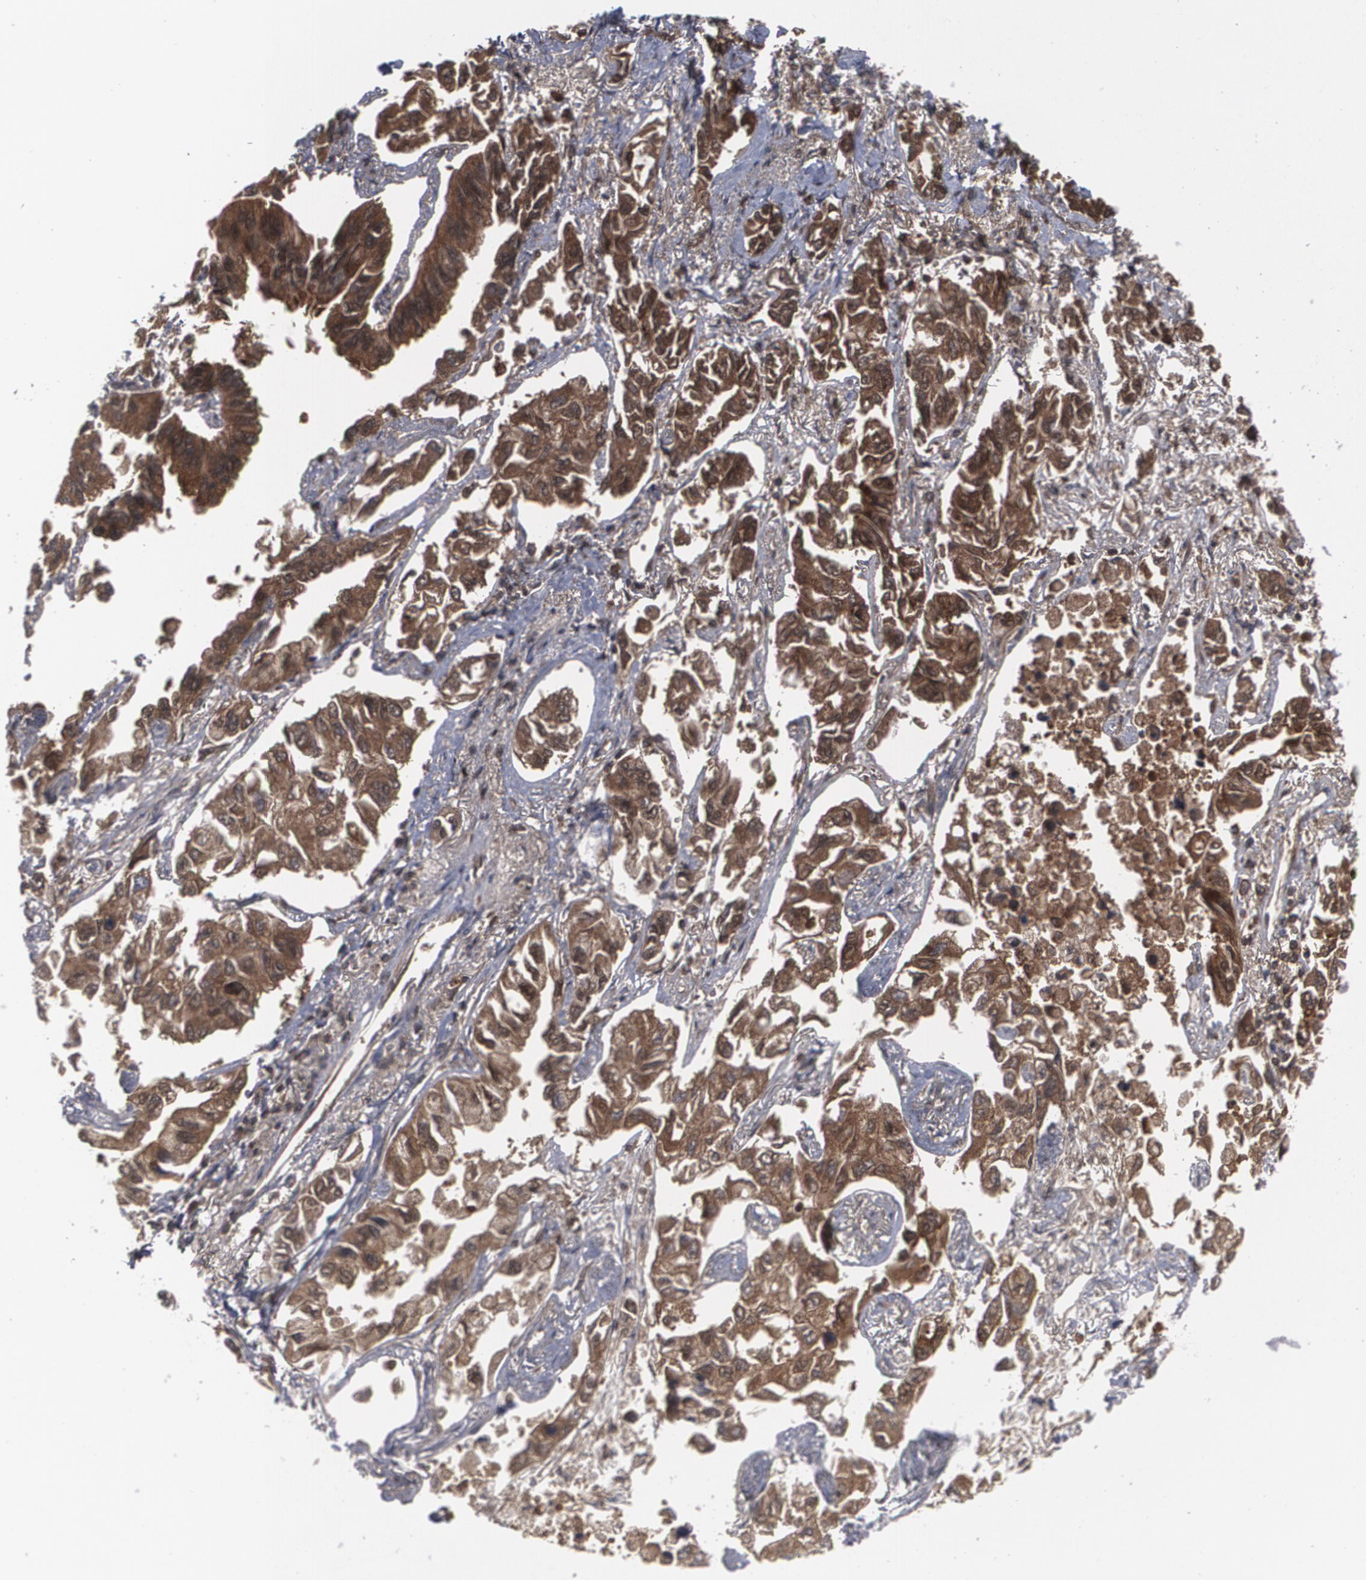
{"staining": {"intensity": "moderate", "quantity": ">75%", "location": "cytoplasmic/membranous"}, "tissue": "lung cancer", "cell_type": "Tumor cells", "image_type": "cancer", "snomed": [{"axis": "morphology", "description": "Adenocarcinoma, NOS"}, {"axis": "topography", "description": "Lung"}], "caption": "Brown immunohistochemical staining in human lung cancer exhibits moderate cytoplasmic/membranous expression in approximately >75% of tumor cells.", "gene": "LRG1", "patient": {"sex": "male", "age": 64}}